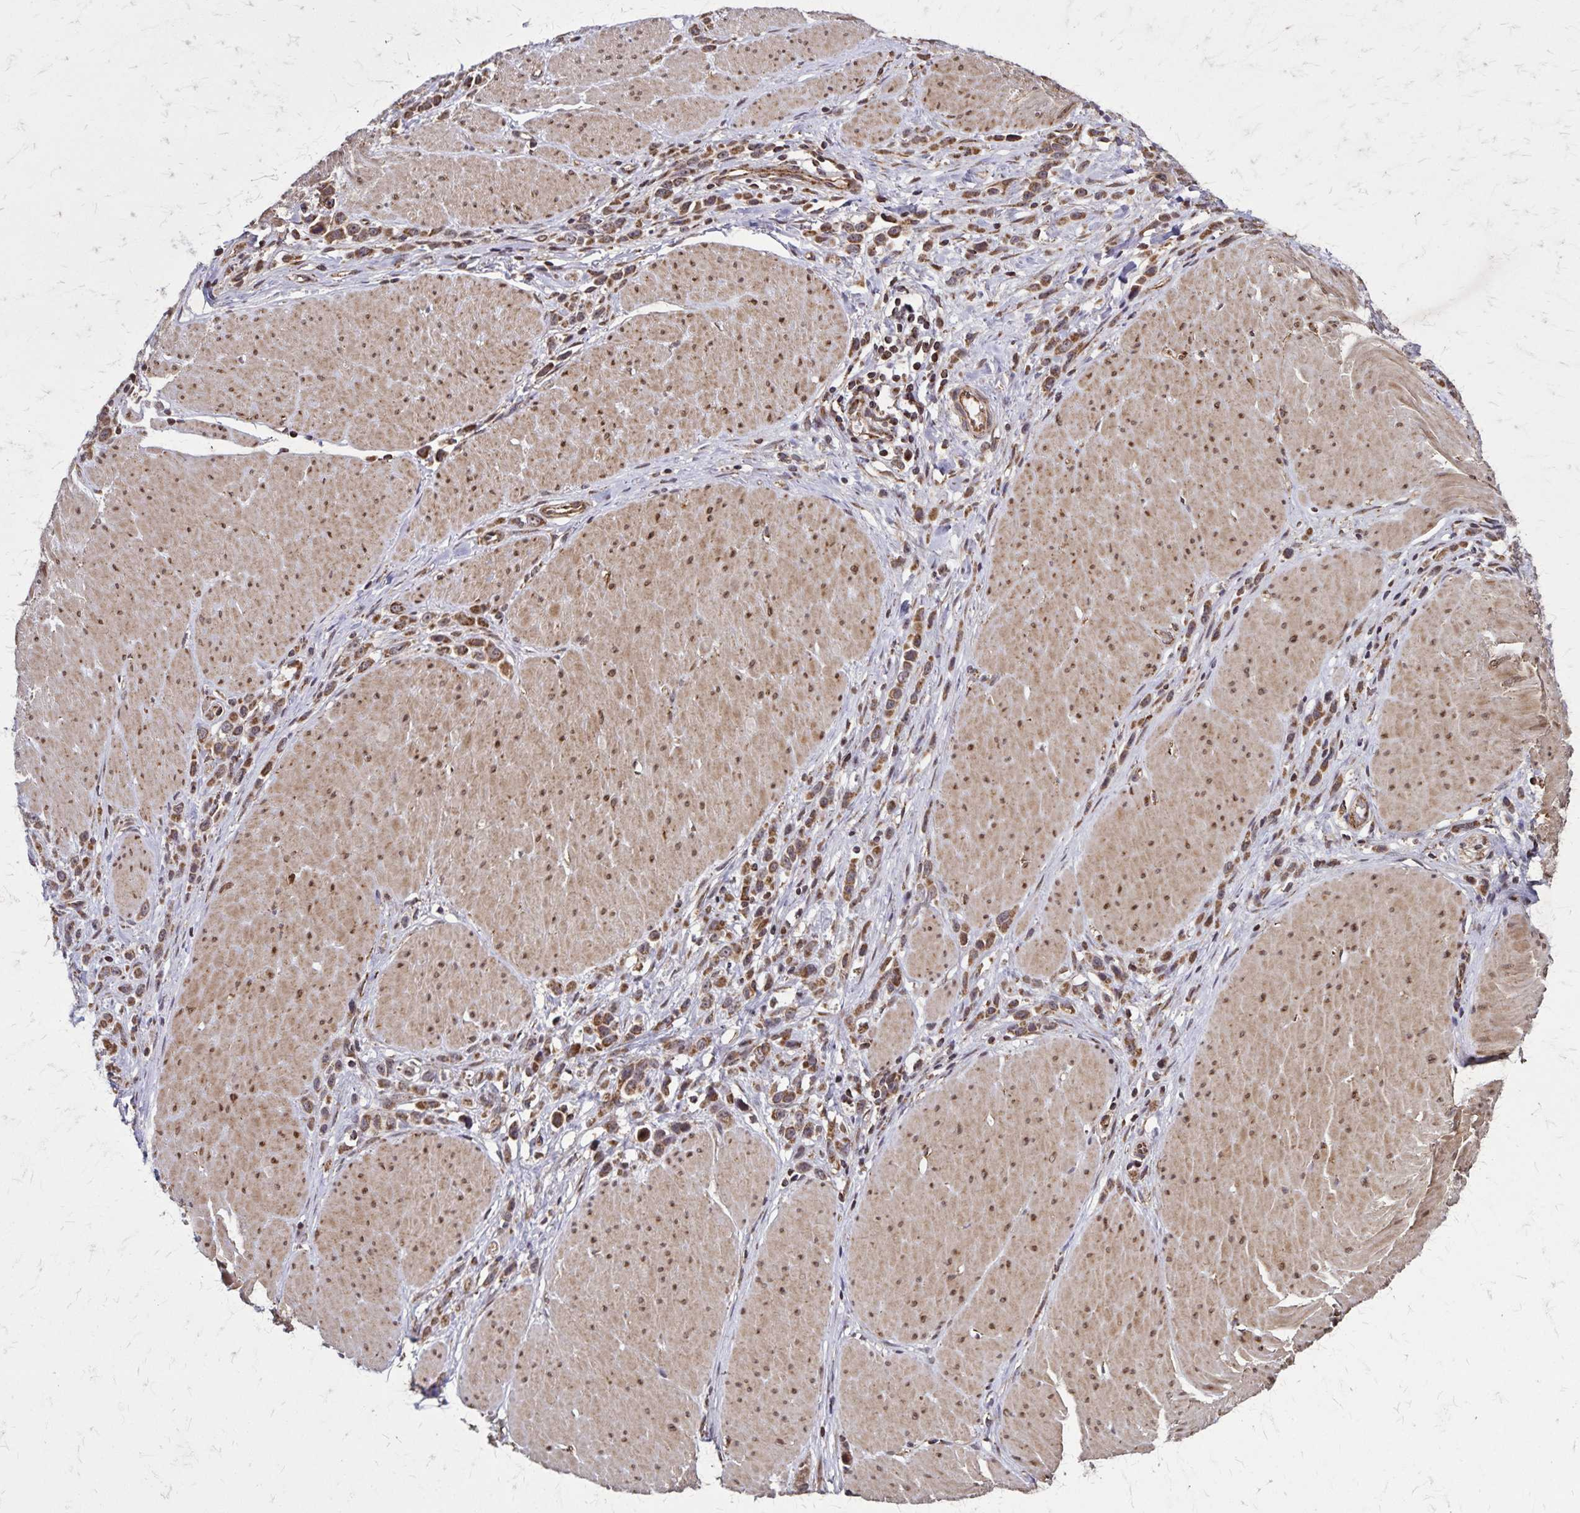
{"staining": {"intensity": "strong", "quantity": ">75%", "location": "cytoplasmic/membranous"}, "tissue": "stomach cancer", "cell_type": "Tumor cells", "image_type": "cancer", "snomed": [{"axis": "morphology", "description": "Adenocarcinoma, NOS"}, {"axis": "topography", "description": "Stomach"}], "caption": "Protein staining demonstrates strong cytoplasmic/membranous expression in approximately >75% of tumor cells in adenocarcinoma (stomach). (brown staining indicates protein expression, while blue staining denotes nuclei).", "gene": "NFS1", "patient": {"sex": "male", "age": 47}}